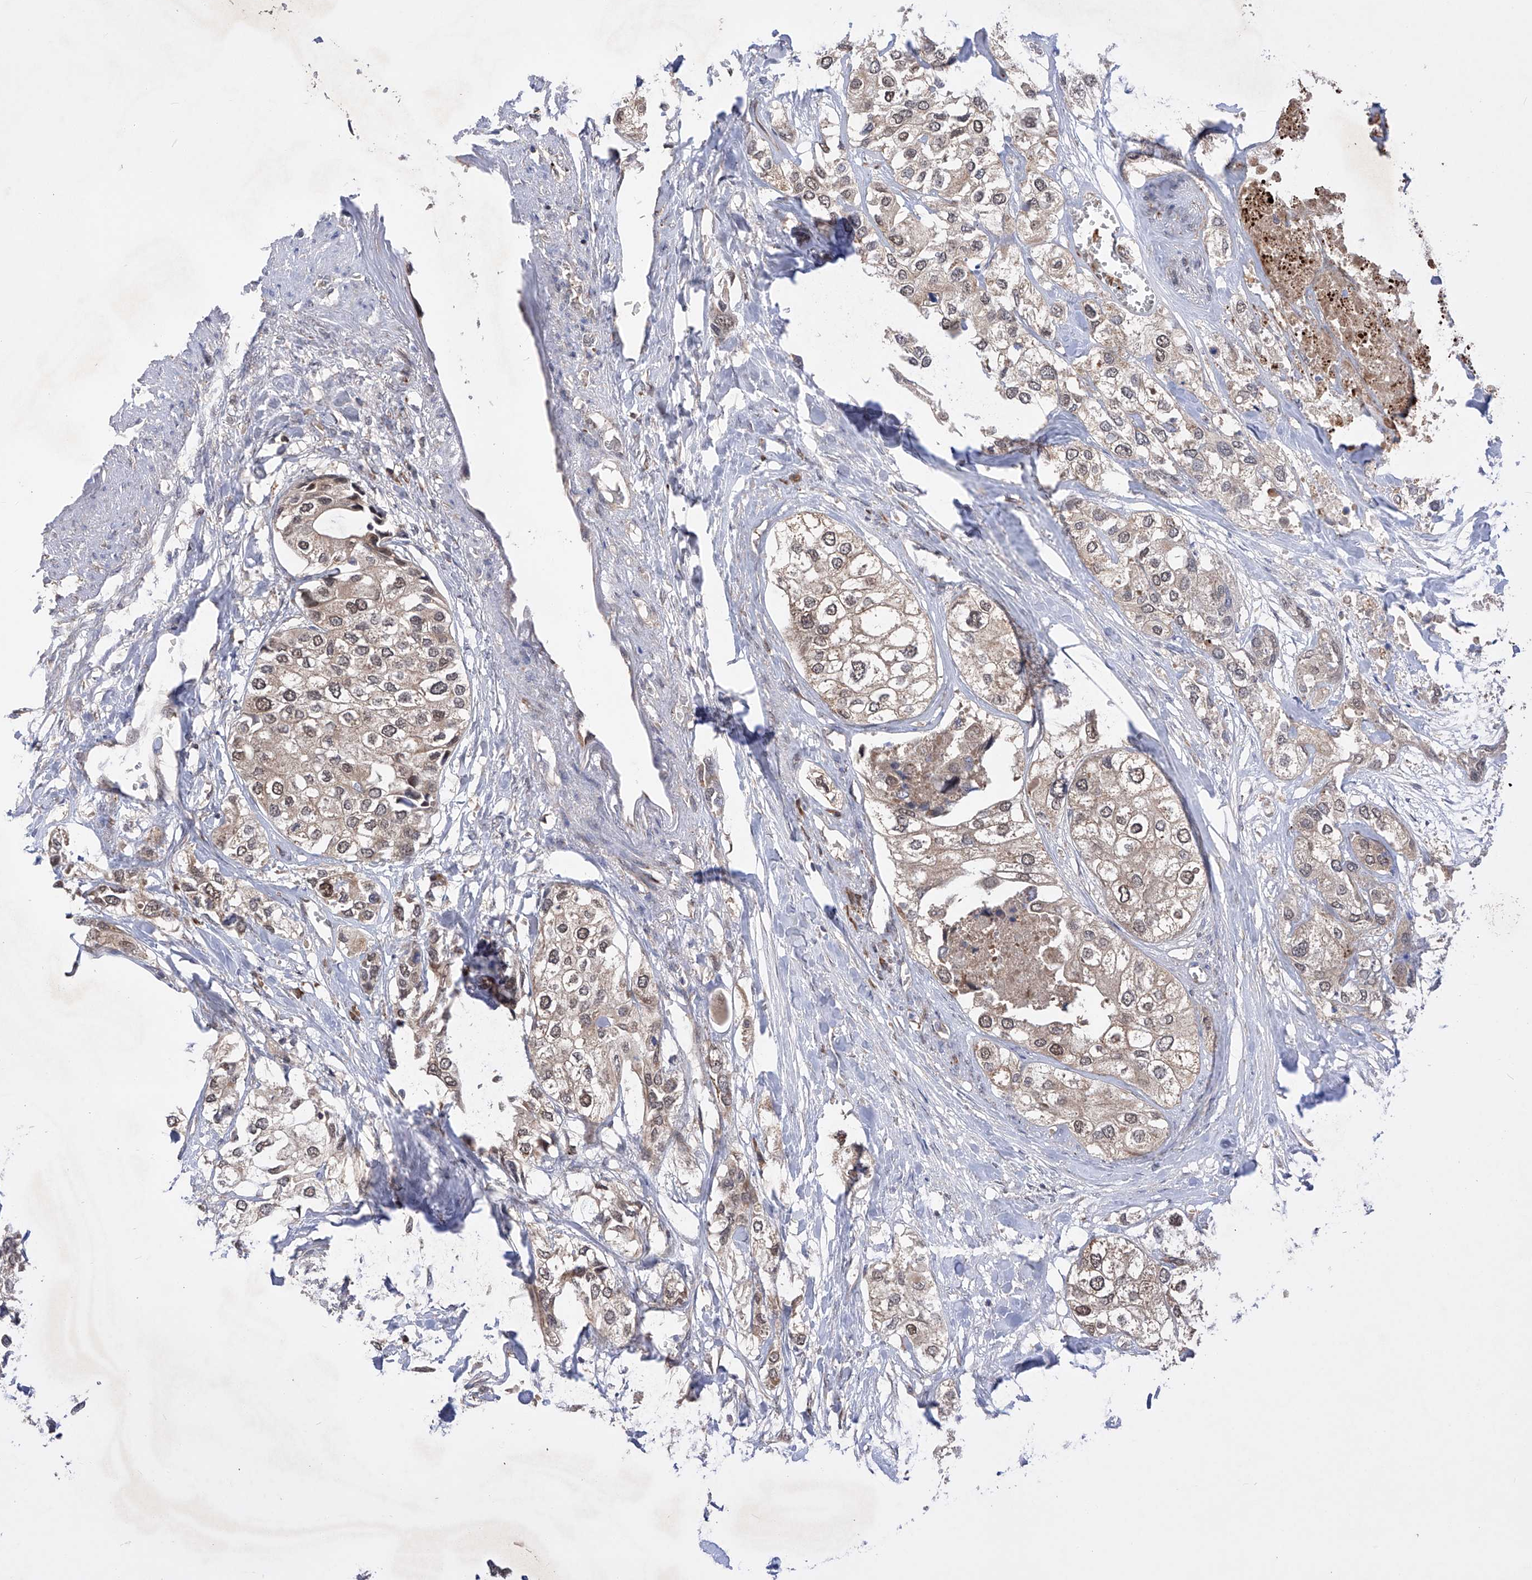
{"staining": {"intensity": "weak", "quantity": ">75%", "location": "cytoplasmic/membranous,nuclear"}, "tissue": "urothelial cancer", "cell_type": "Tumor cells", "image_type": "cancer", "snomed": [{"axis": "morphology", "description": "Urothelial carcinoma, High grade"}, {"axis": "topography", "description": "Urinary bladder"}], "caption": "Protein staining exhibits weak cytoplasmic/membranous and nuclear expression in approximately >75% of tumor cells in urothelial cancer.", "gene": "SDHAF4", "patient": {"sex": "male", "age": 64}}